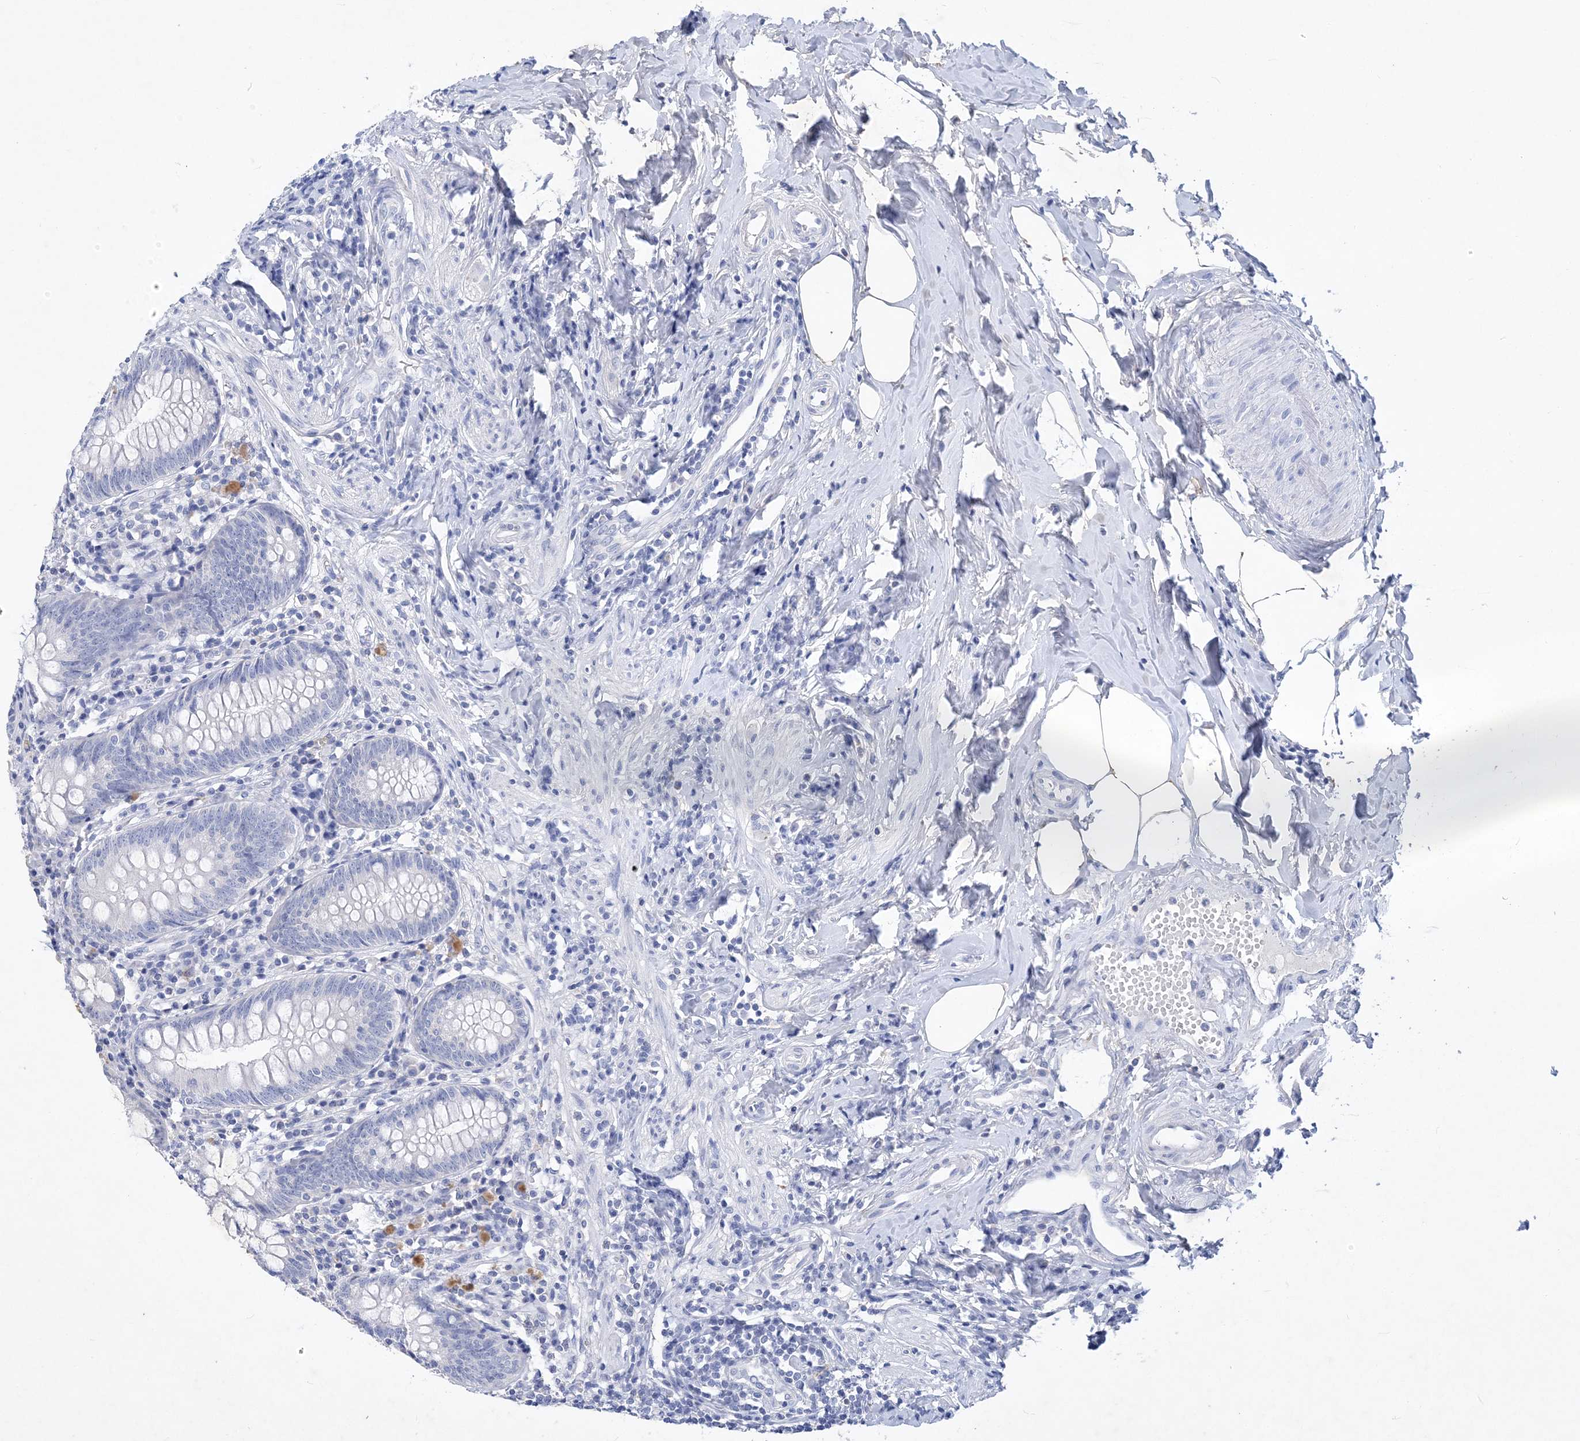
{"staining": {"intensity": "negative", "quantity": "none", "location": "none"}, "tissue": "appendix", "cell_type": "Glandular cells", "image_type": "normal", "snomed": [{"axis": "morphology", "description": "Normal tissue, NOS"}, {"axis": "topography", "description": "Appendix"}], "caption": "The immunohistochemistry image has no significant expression in glandular cells of appendix.", "gene": "COPS8", "patient": {"sex": "female", "age": 54}}